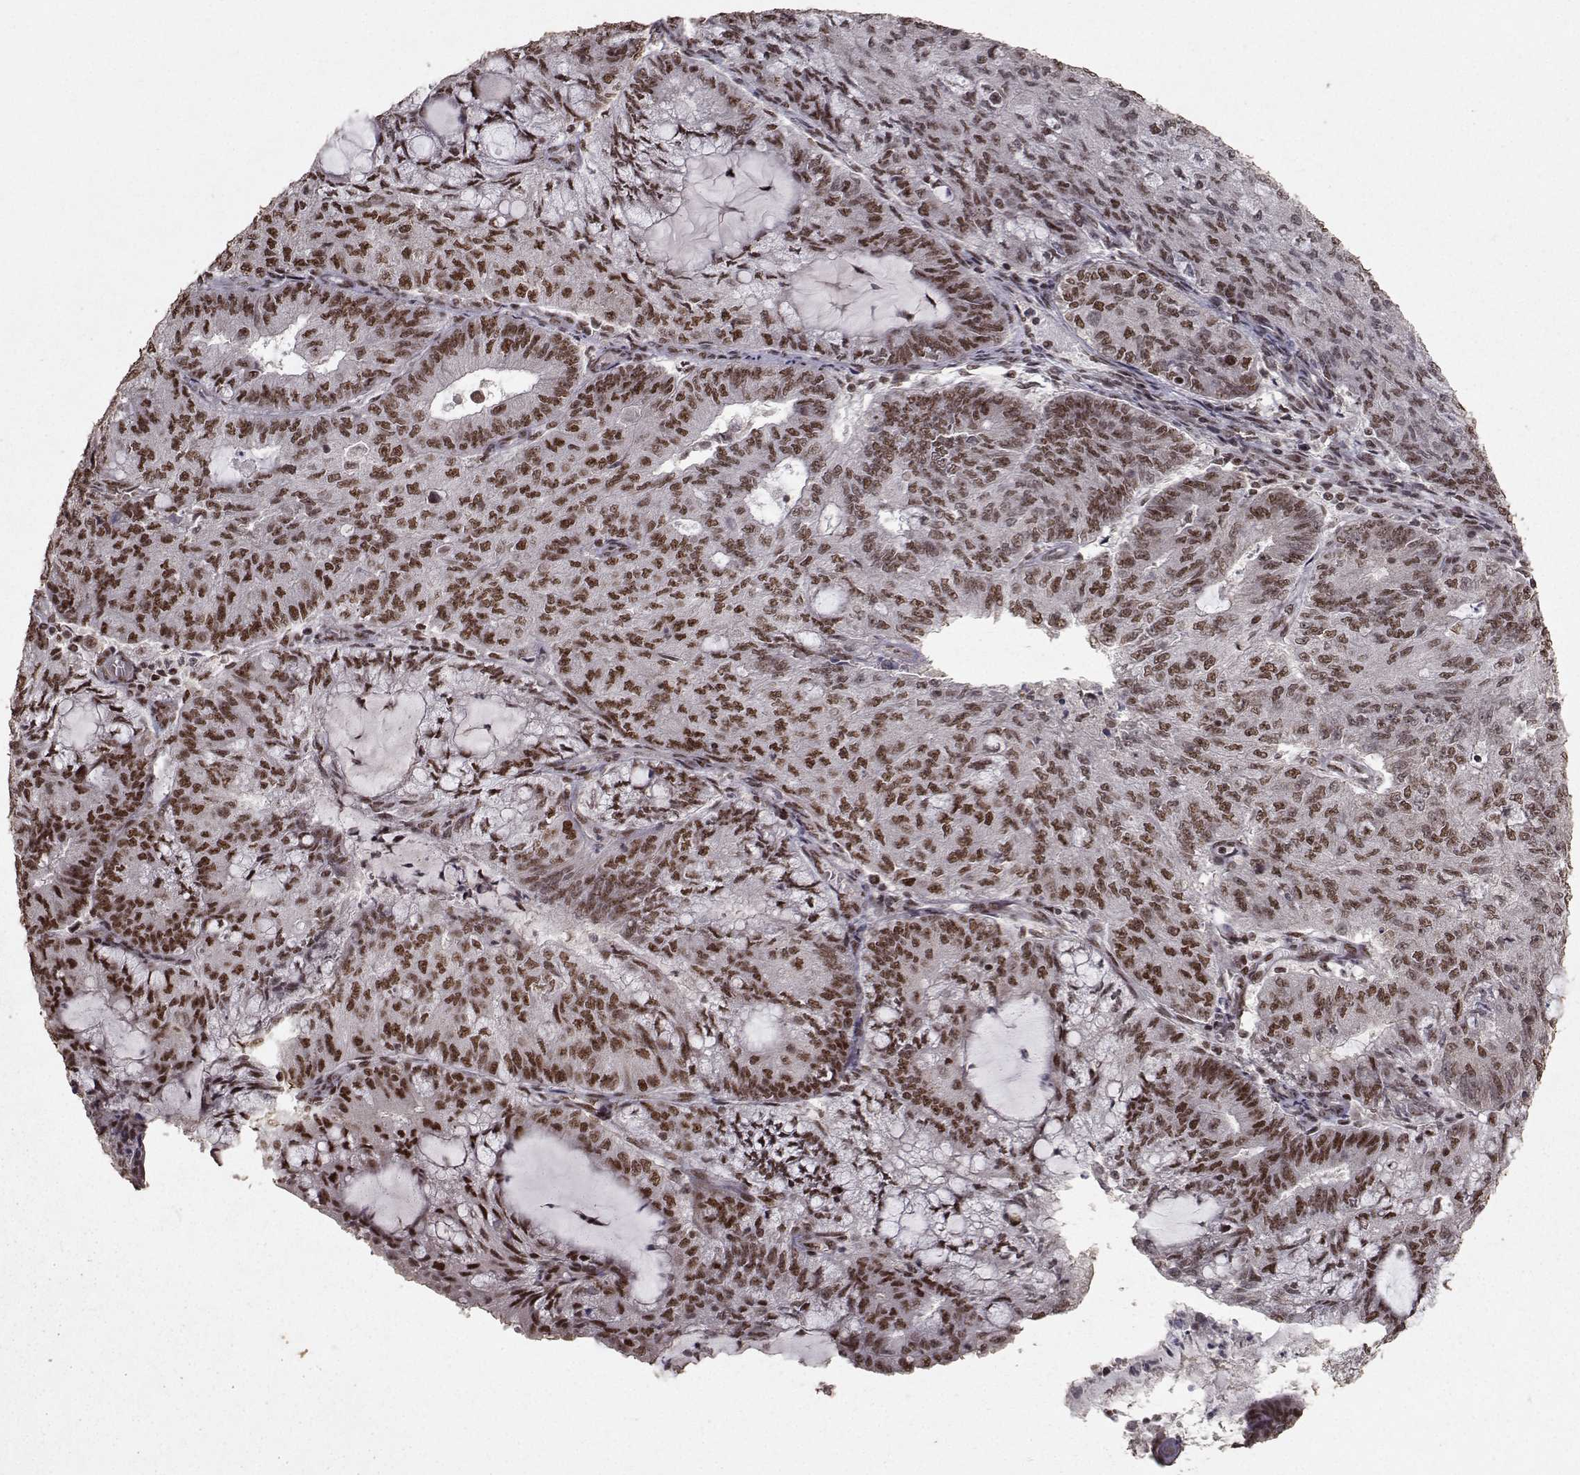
{"staining": {"intensity": "strong", "quantity": "25%-75%", "location": "nuclear"}, "tissue": "endometrial cancer", "cell_type": "Tumor cells", "image_type": "cancer", "snomed": [{"axis": "morphology", "description": "Adenocarcinoma, NOS"}, {"axis": "topography", "description": "Endometrium"}], "caption": "Strong nuclear staining for a protein is appreciated in approximately 25%-75% of tumor cells of endometrial adenocarcinoma using immunohistochemistry (IHC).", "gene": "SF1", "patient": {"sex": "female", "age": 82}}